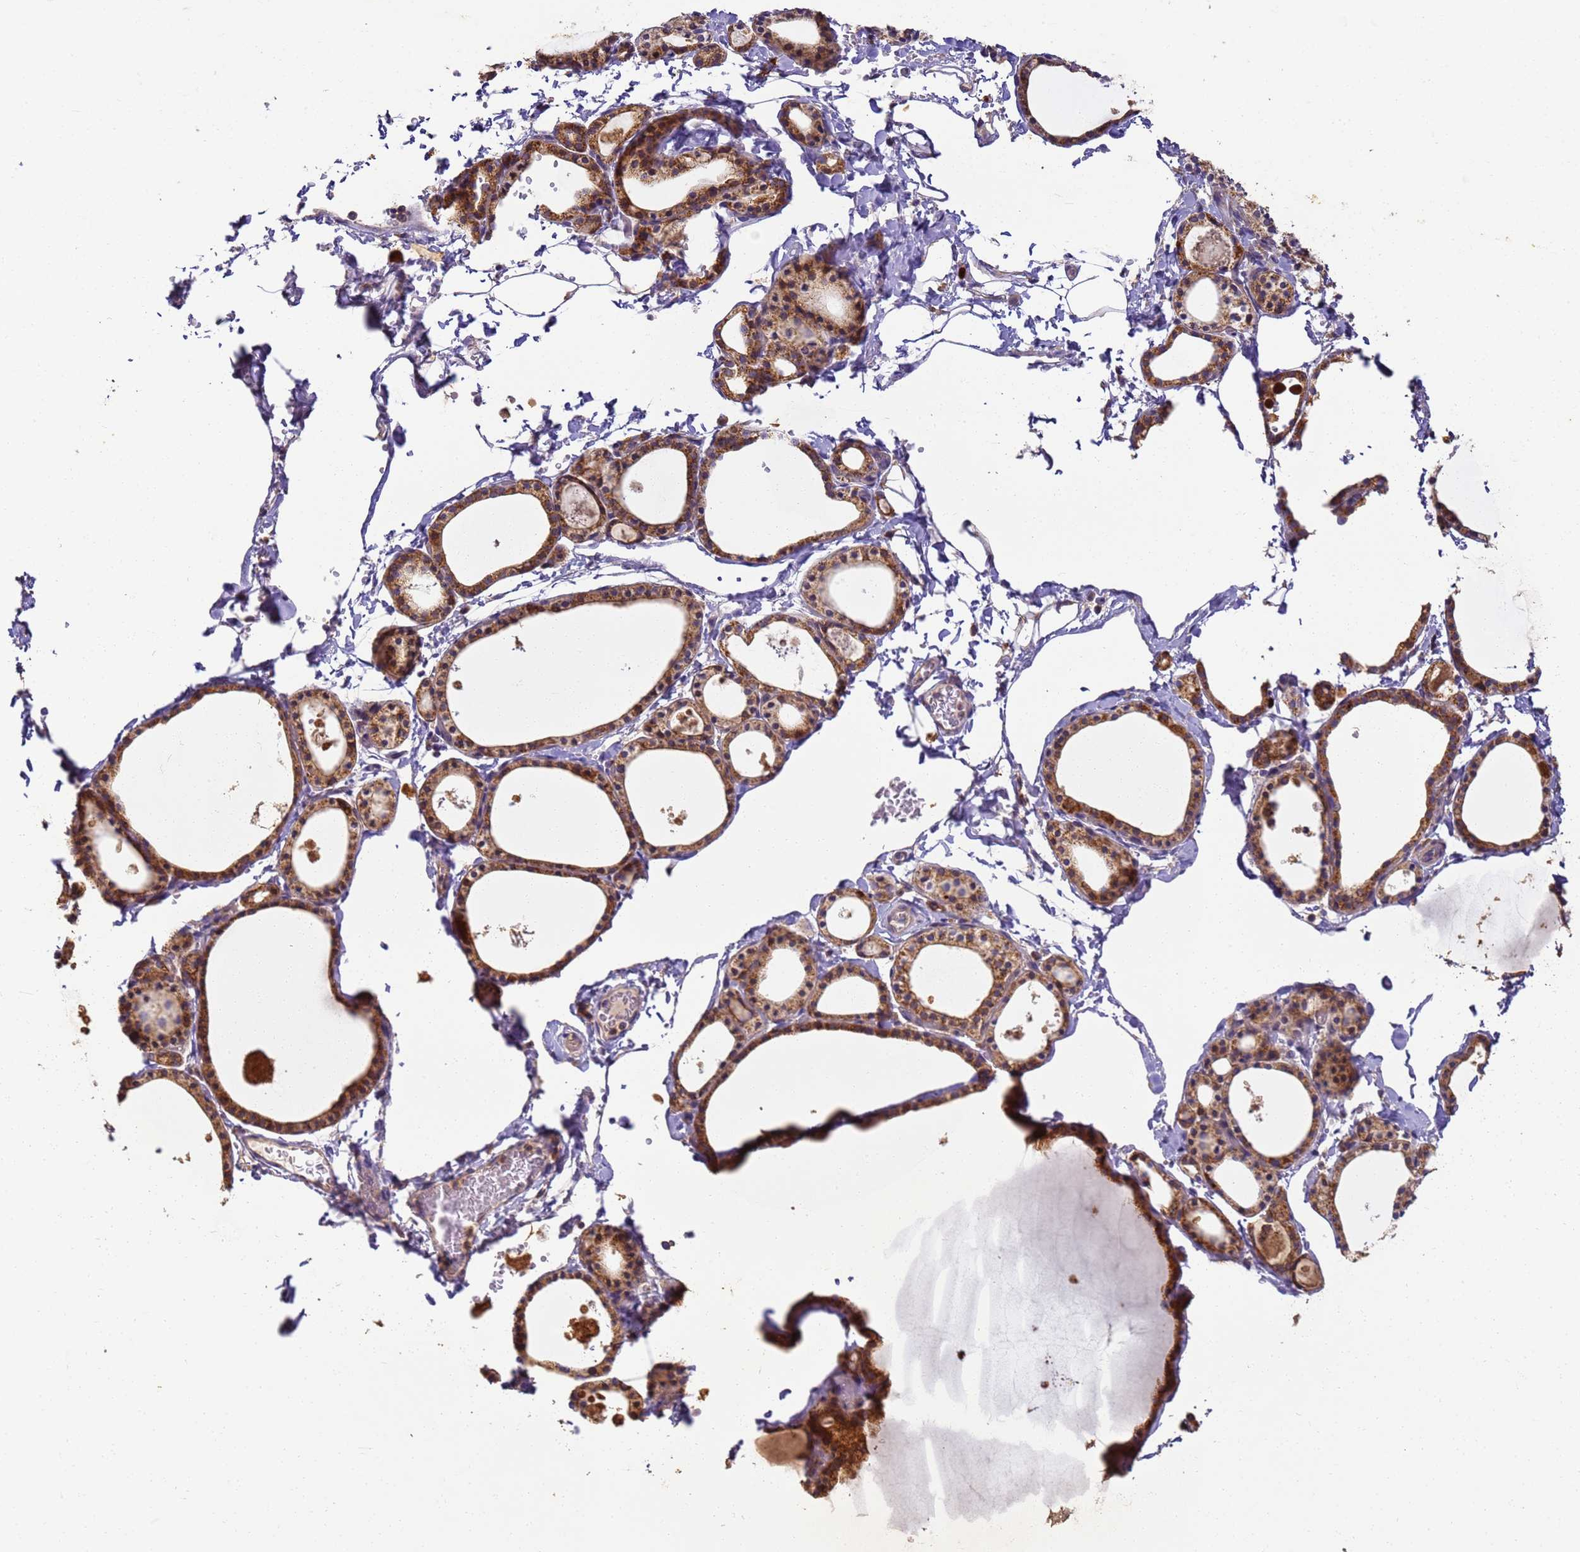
{"staining": {"intensity": "strong", "quantity": ">75%", "location": "cytoplasmic/membranous"}, "tissue": "thyroid gland", "cell_type": "Glandular cells", "image_type": "normal", "snomed": [{"axis": "morphology", "description": "Normal tissue, NOS"}, {"axis": "topography", "description": "Thyroid gland"}], "caption": "Glandular cells show high levels of strong cytoplasmic/membranous expression in approximately >75% of cells in unremarkable thyroid gland. (DAB (3,3'-diaminobenzidine) = brown stain, brightfield microscopy at high magnification).", "gene": "TIGAR", "patient": {"sex": "male", "age": 56}}